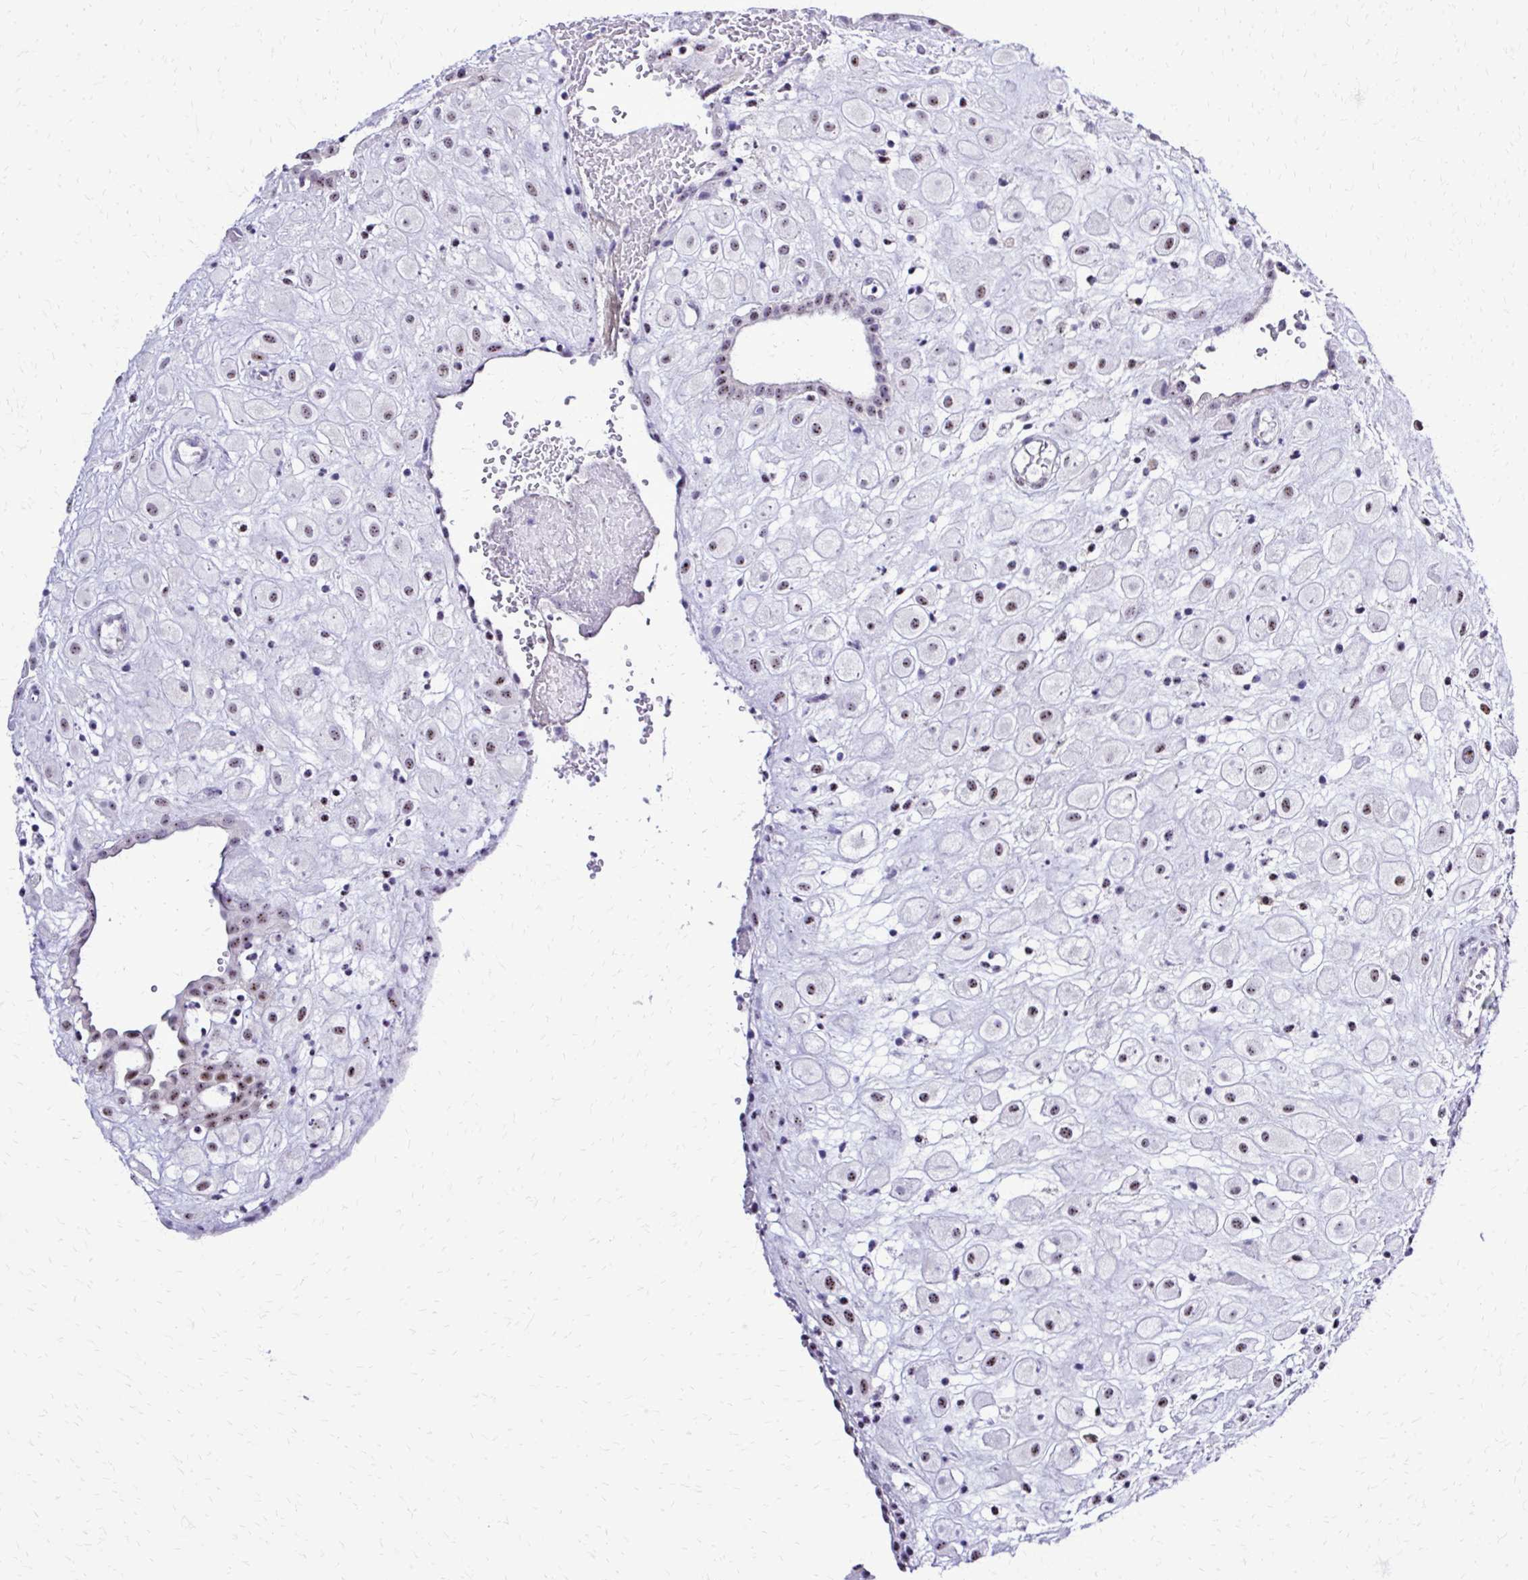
{"staining": {"intensity": "weak", "quantity": "25%-75%", "location": "nuclear"}, "tissue": "placenta", "cell_type": "Decidual cells", "image_type": "normal", "snomed": [{"axis": "morphology", "description": "Normal tissue, NOS"}, {"axis": "topography", "description": "Placenta"}], "caption": "Decidual cells reveal low levels of weak nuclear expression in about 25%-75% of cells in benign placenta.", "gene": "RASL11B", "patient": {"sex": "female", "age": 24}}